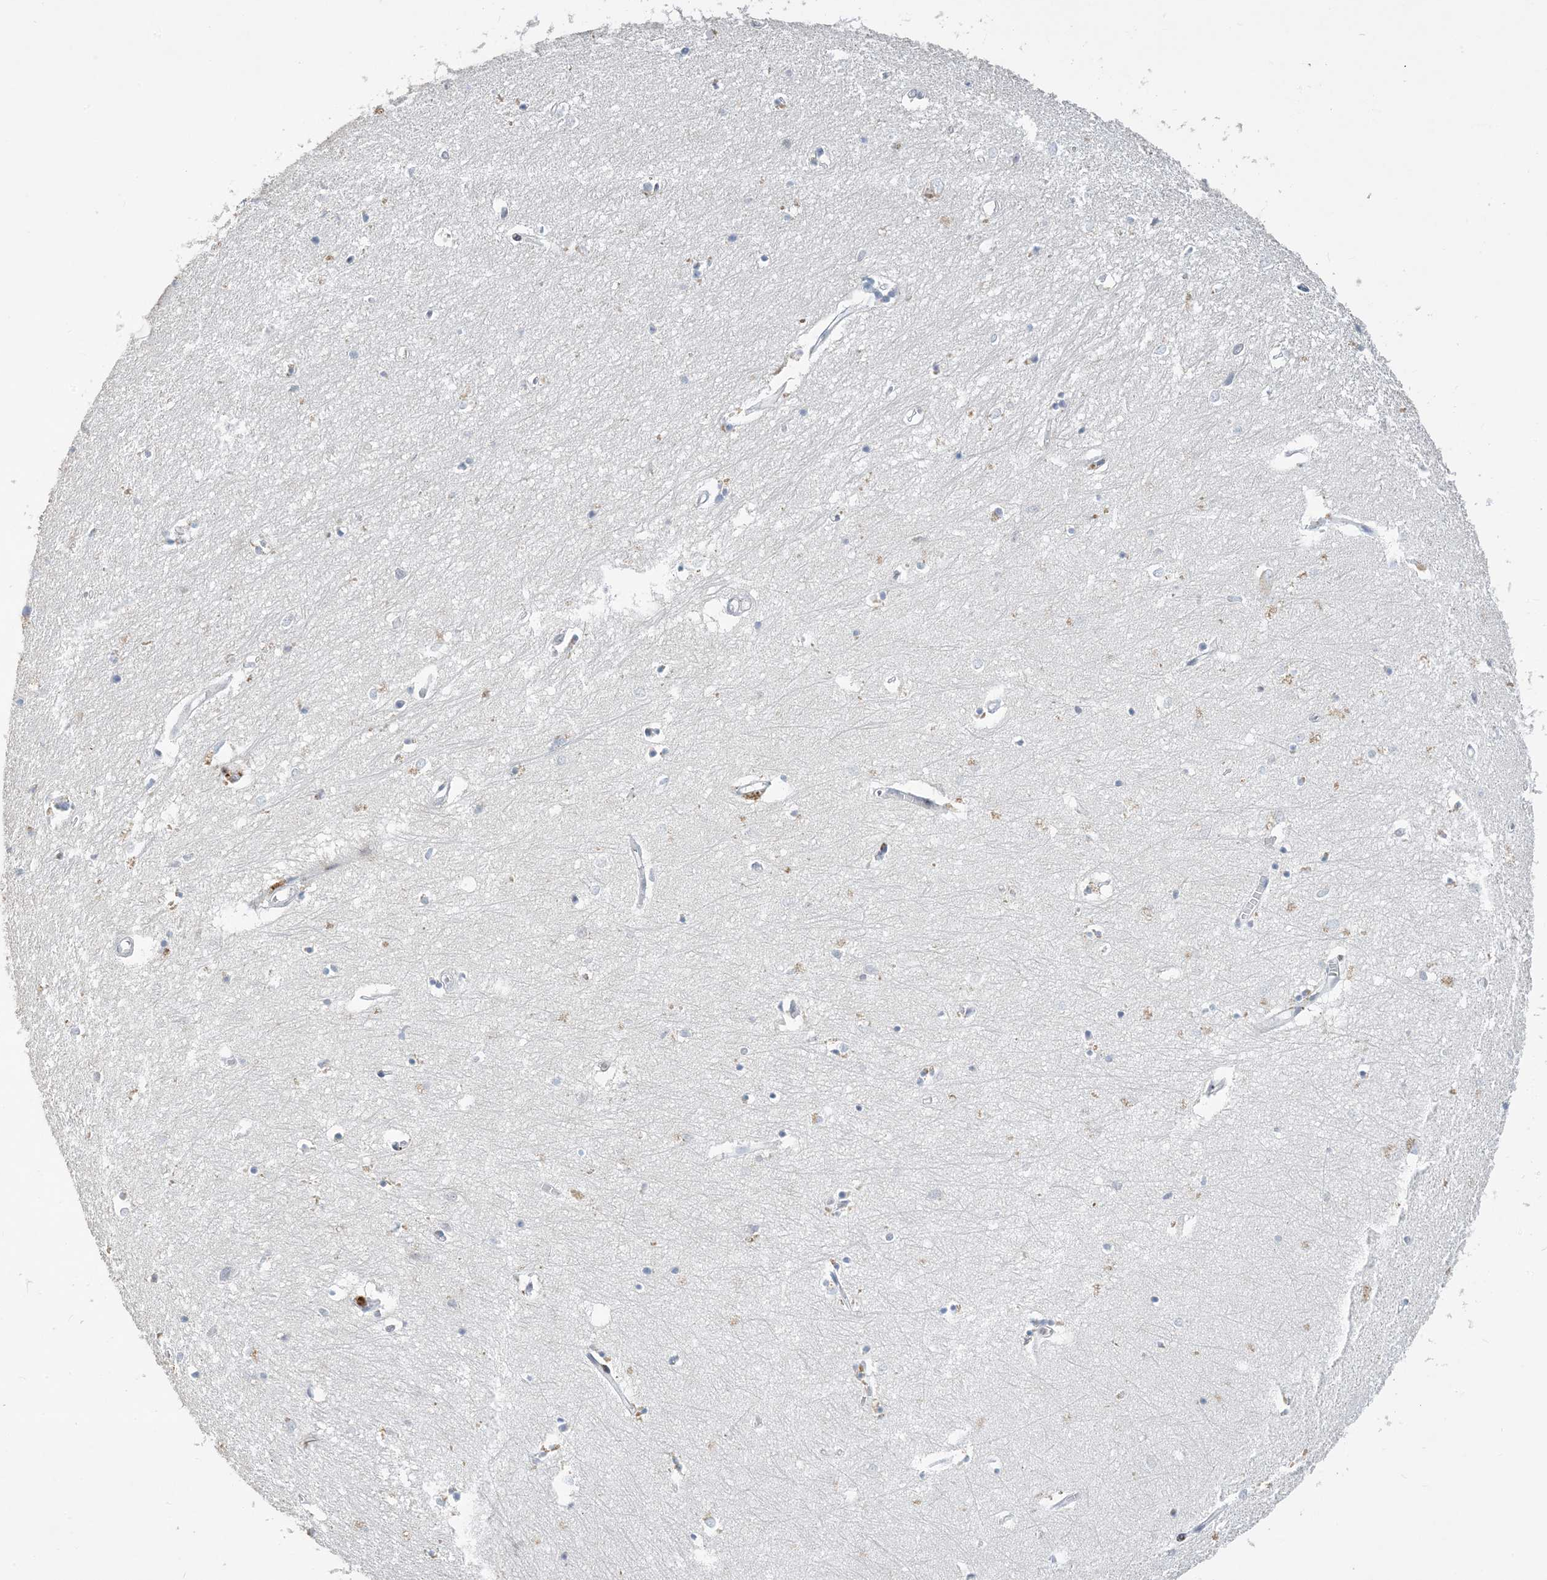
{"staining": {"intensity": "negative", "quantity": "none", "location": "none"}, "tissue": "hippocampus", "cell_type": "Glial cells", "image_type": "normal", "snomed": [{"axis": "morphology", "description": "Normal tissue, NOS"}, {"axis": "topography", "description": "Hippocampus"}], "caption": "High magnification brightfield microscopy of normal hippocampus stained with DAB (brown) and counterstained with hematoxylin (blue): glial cells show no significant staining.", "gene": "SLC25A53", "patient": {"sex": "female", "age": 64}}